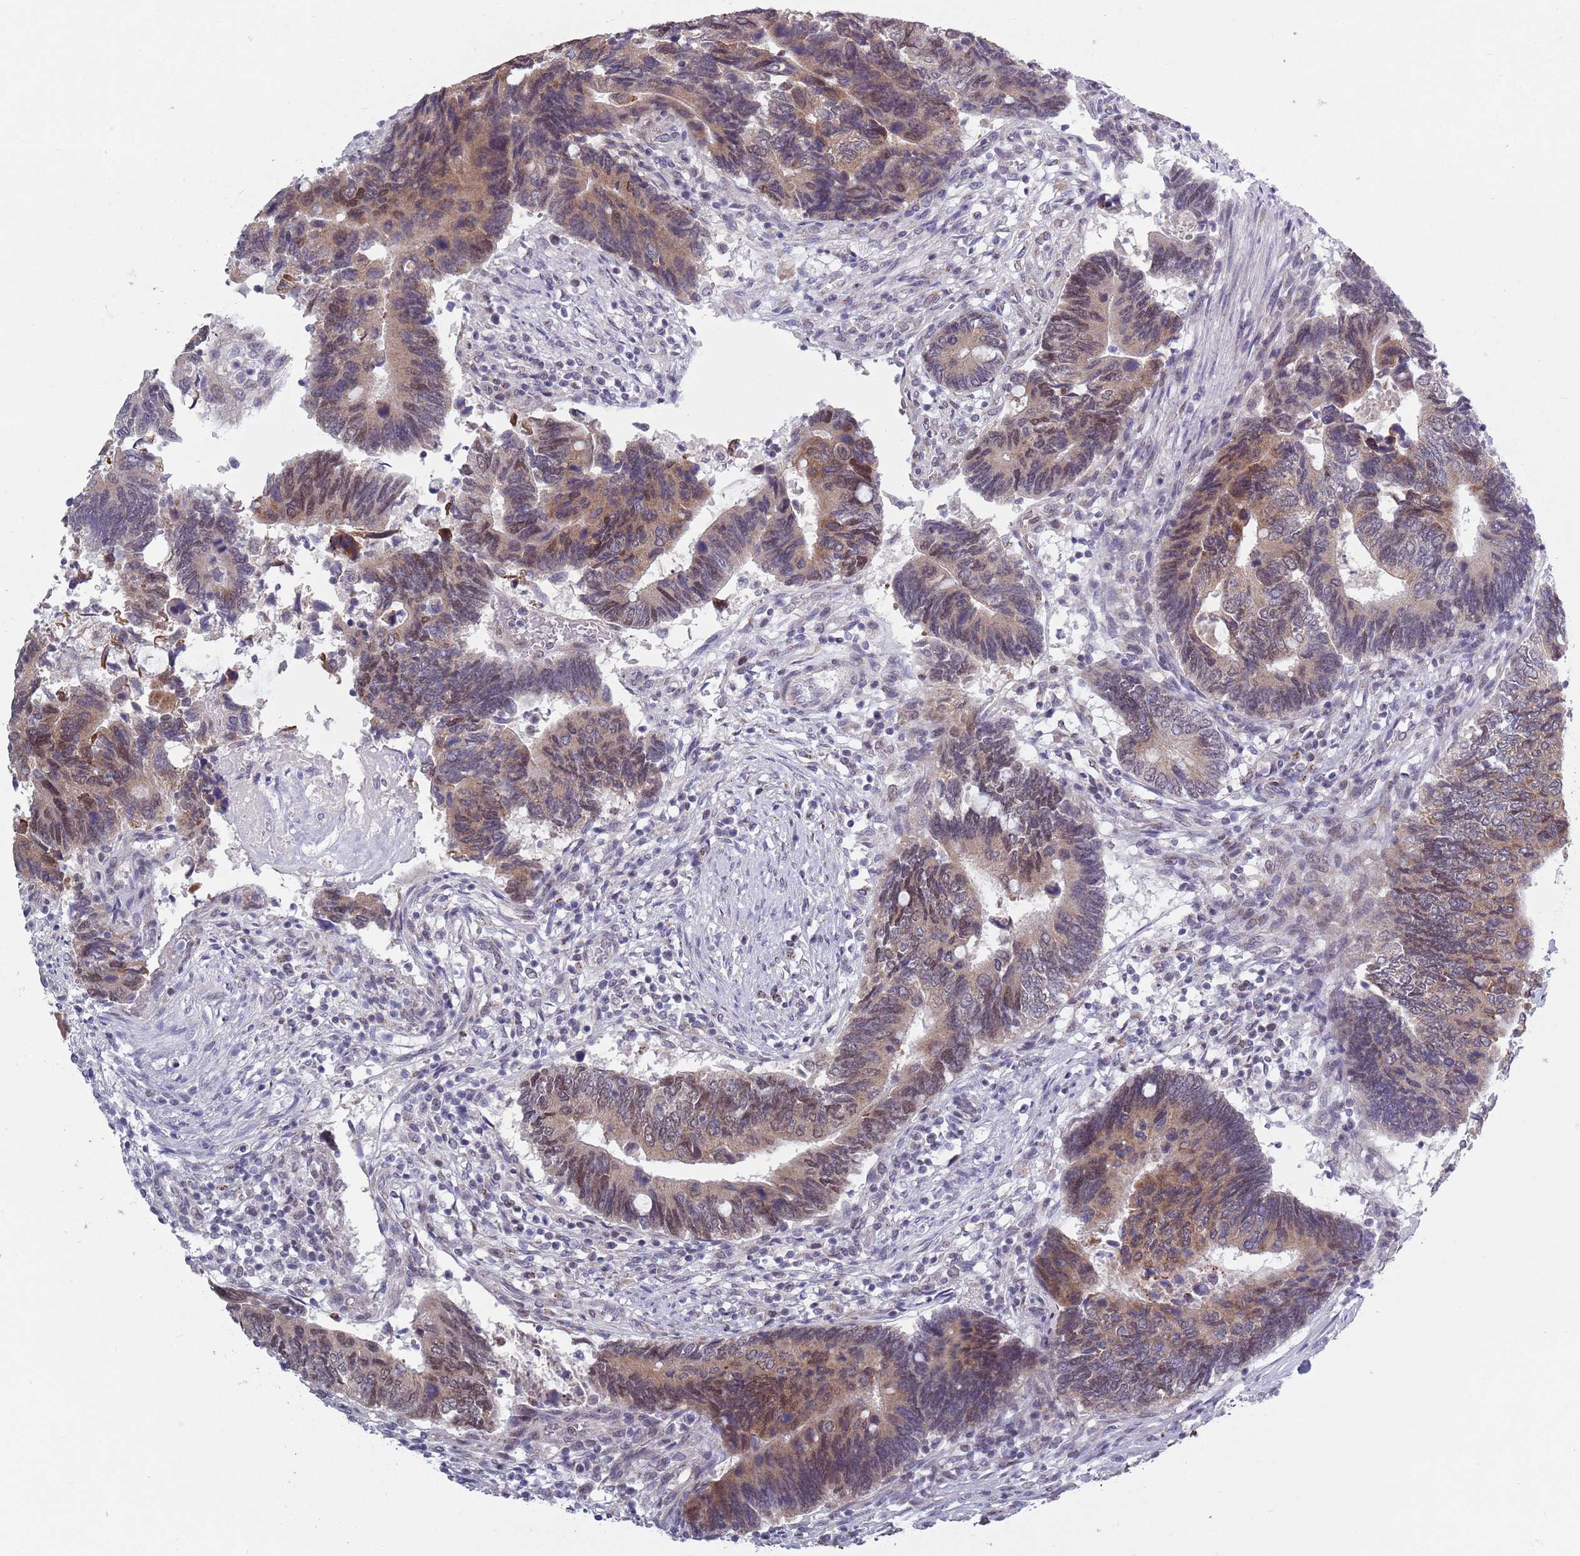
{"staining": {"intensity": "moderate", "quantity": ">75%", "location": "cytoplasmic/membranous,nuclear"}, "tissue": "colorectal cancer", "cell_type": "Tumor cells", "image_type": "cancer", "snomed": [{"axis": "morphology", "description": "Adenocarcinoma, NOS"}, {"axis": "topography", "description": "Colon"}], "caption": "Immunohistochemical staining of human adenocarcinoma (colorectal) exhibits medium levels of moderate cytoplasmic/membranous and nuclear protein staining in about >75% of tumor cells.", "gene": "ZKSCAN2", "patient": {"sex": "male", "age": 87}}